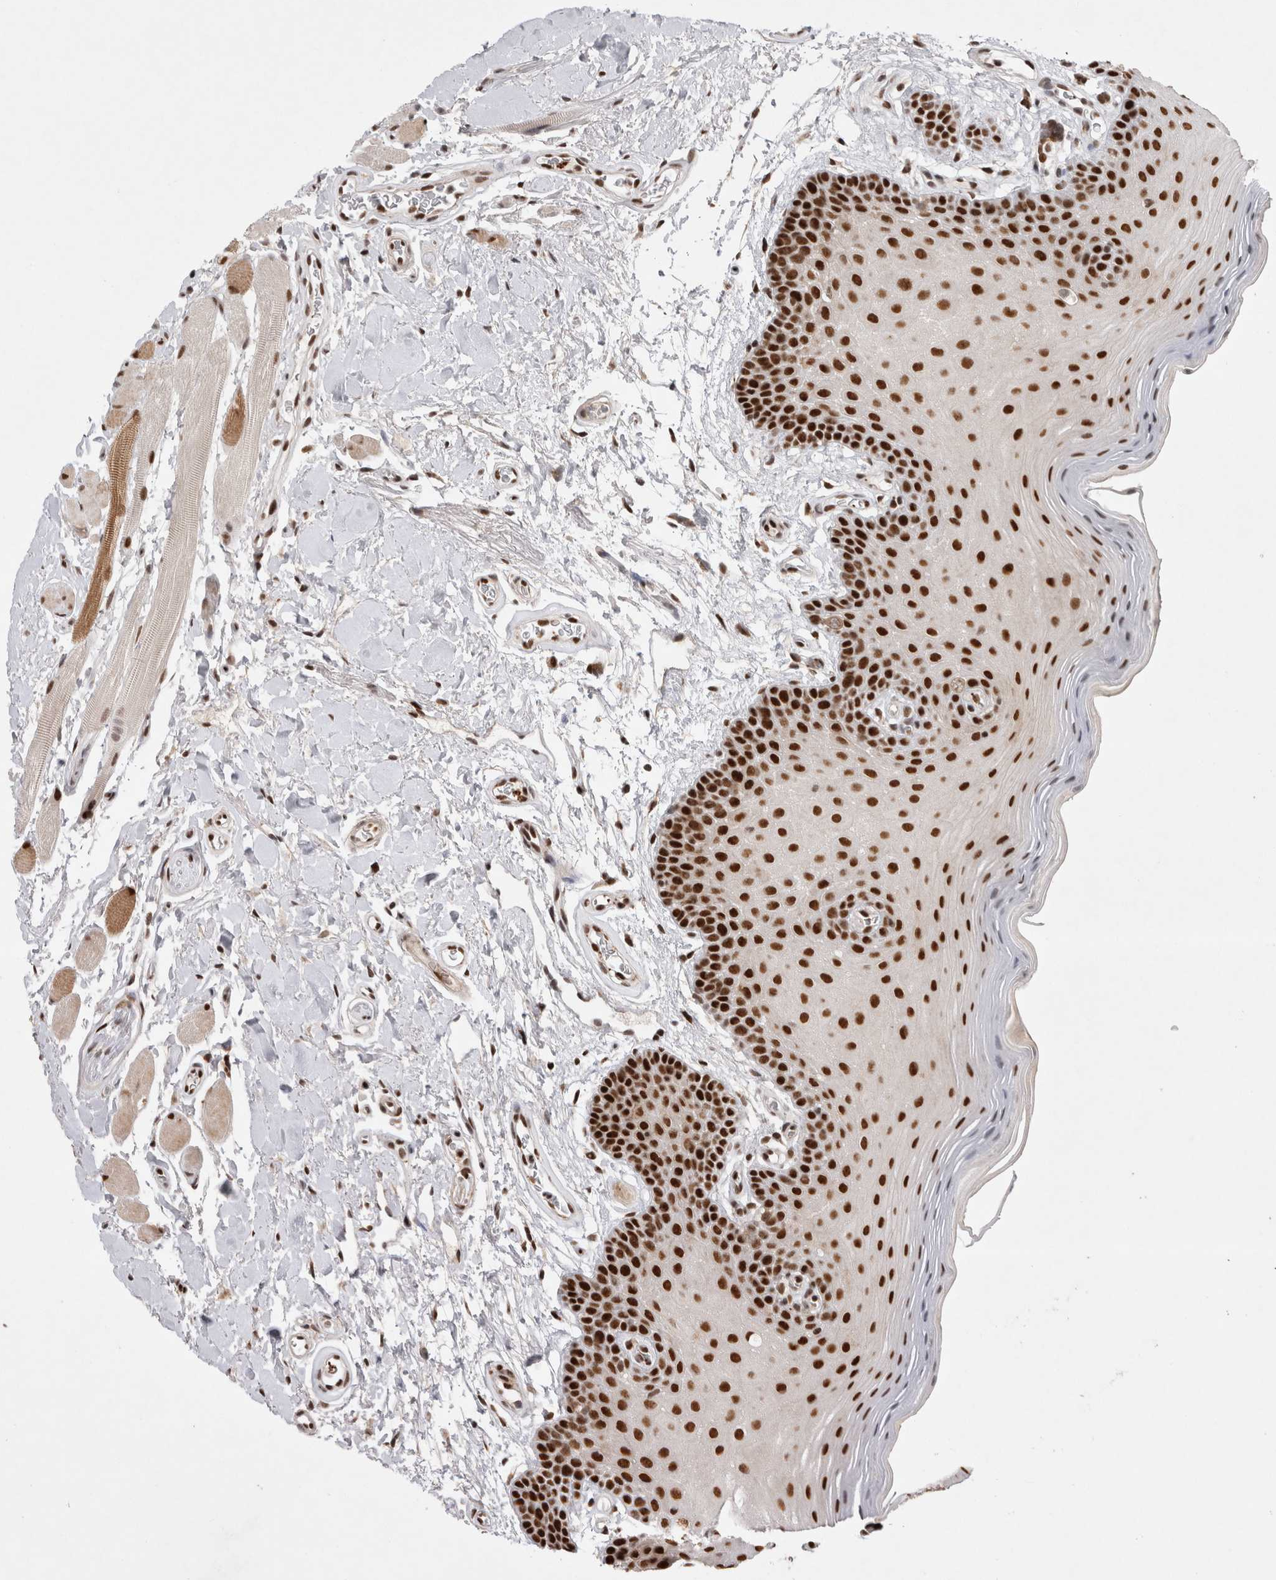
{"staining": {"intensity": "strong", "quantity": ">75%", "location": "nuclear"}, "tissue": "oral mucosa", "cell_type": "Squamous epithelial cells", "image_type": "normal", "snomed": [{"axis": "morphology", "description": "Normal tissue, NOS"}, {"axis": "topography", "description": "Oral tissue"}], "caption": "Normal oral mucosa reveals strong nuclear expression in approximately >75% of squamous epithelial cells.", "gene": "EYA2", "patient": {"sex": "male", "age": 62}}